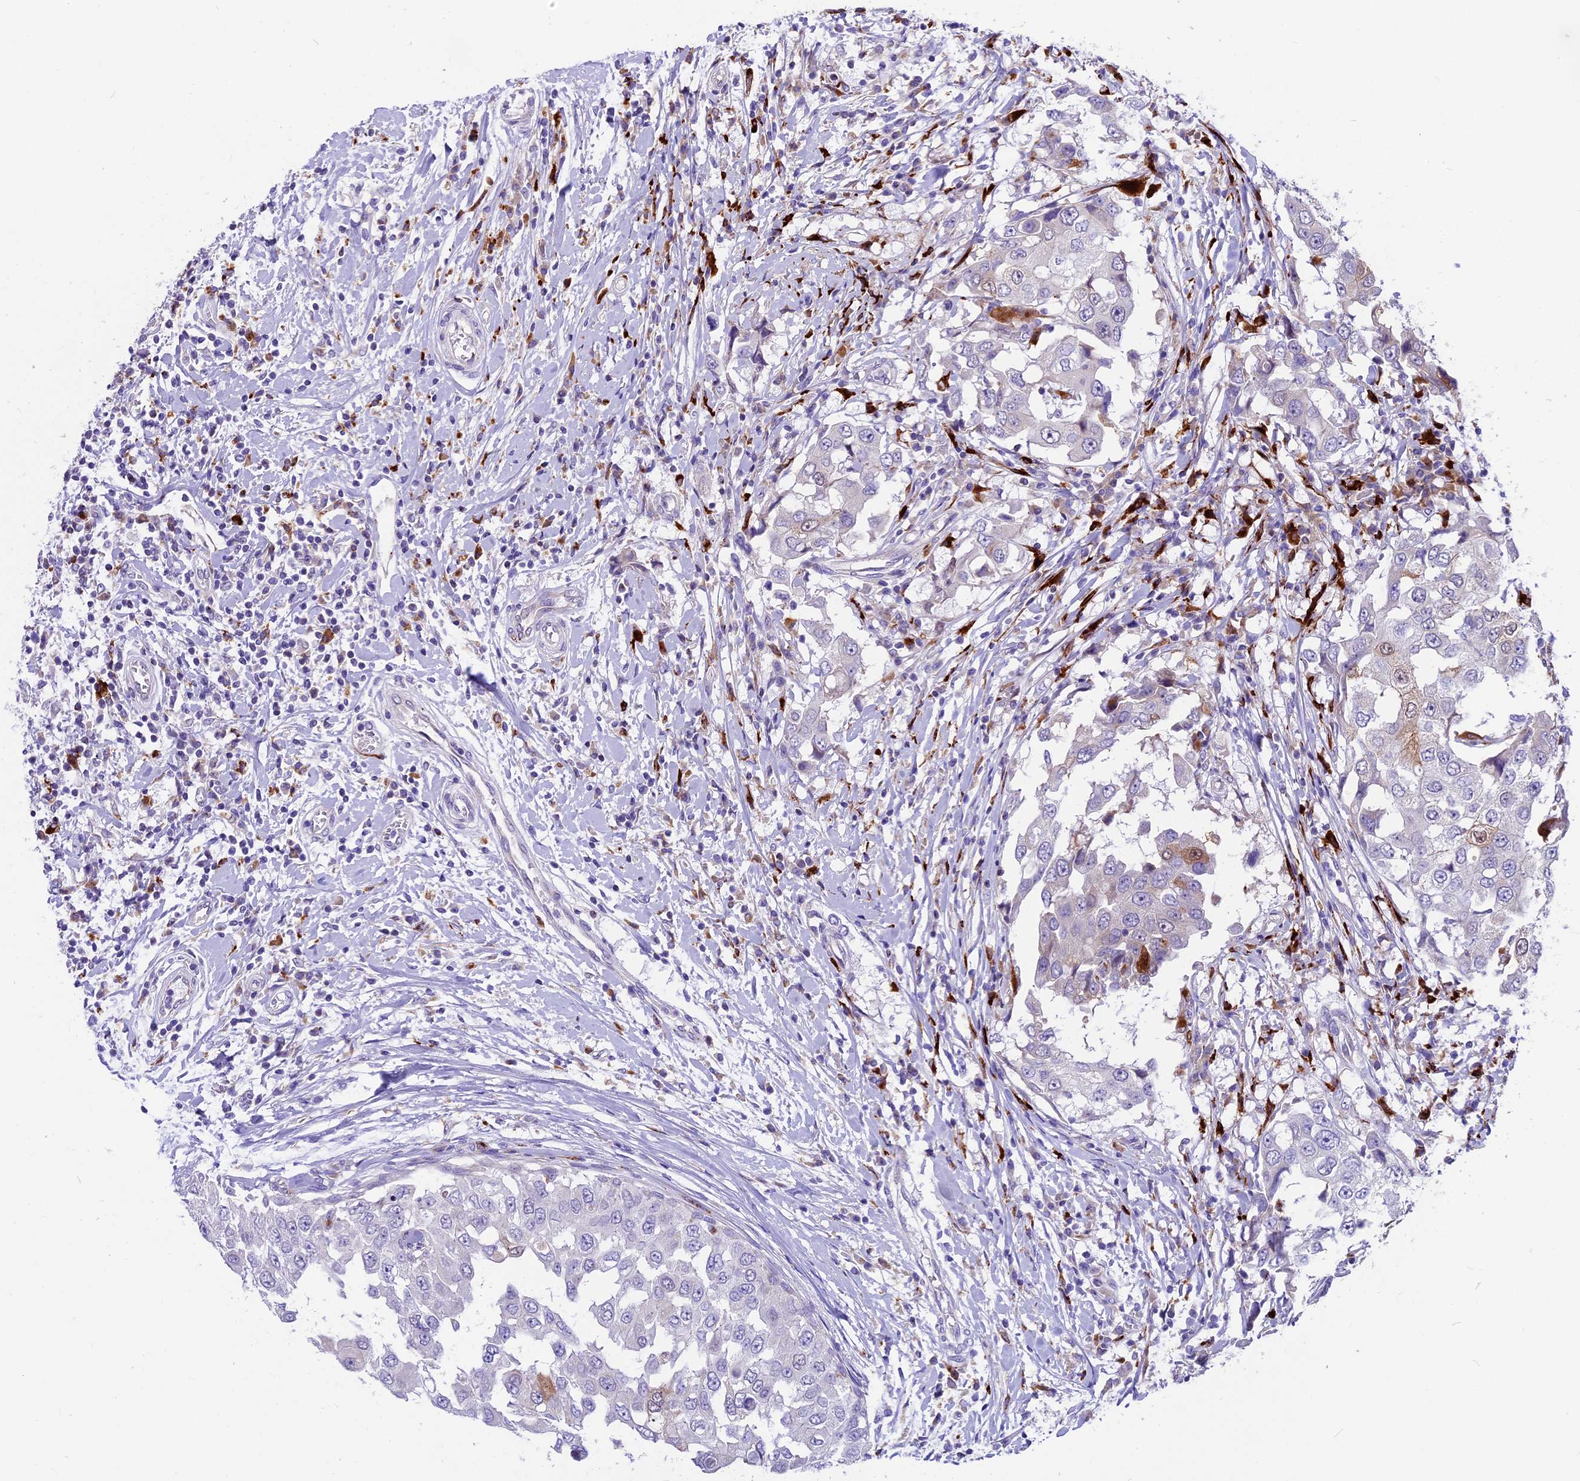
{"staining": {"intensity": "moderate", "quantity": "<25%", "location": "cytoplasmic/membranous,nuclear"}, "tissue": "breast cancer", "cell_type": "Tumor cells", "image_type": "cancer", "snomed": [{"axis": "morphology", "description": "Duct carcinoma"}, {"axis": "topography", "description": "Breast"}], "caption": "Tumor cells exhibit moderate cytoplasmic/membranous and nuclear positivity in approximately <25% of cells in breast infiltrating ductal carcinoma.", "gene": "THRSP", "patient": {"sex": "female", "age": 27}}